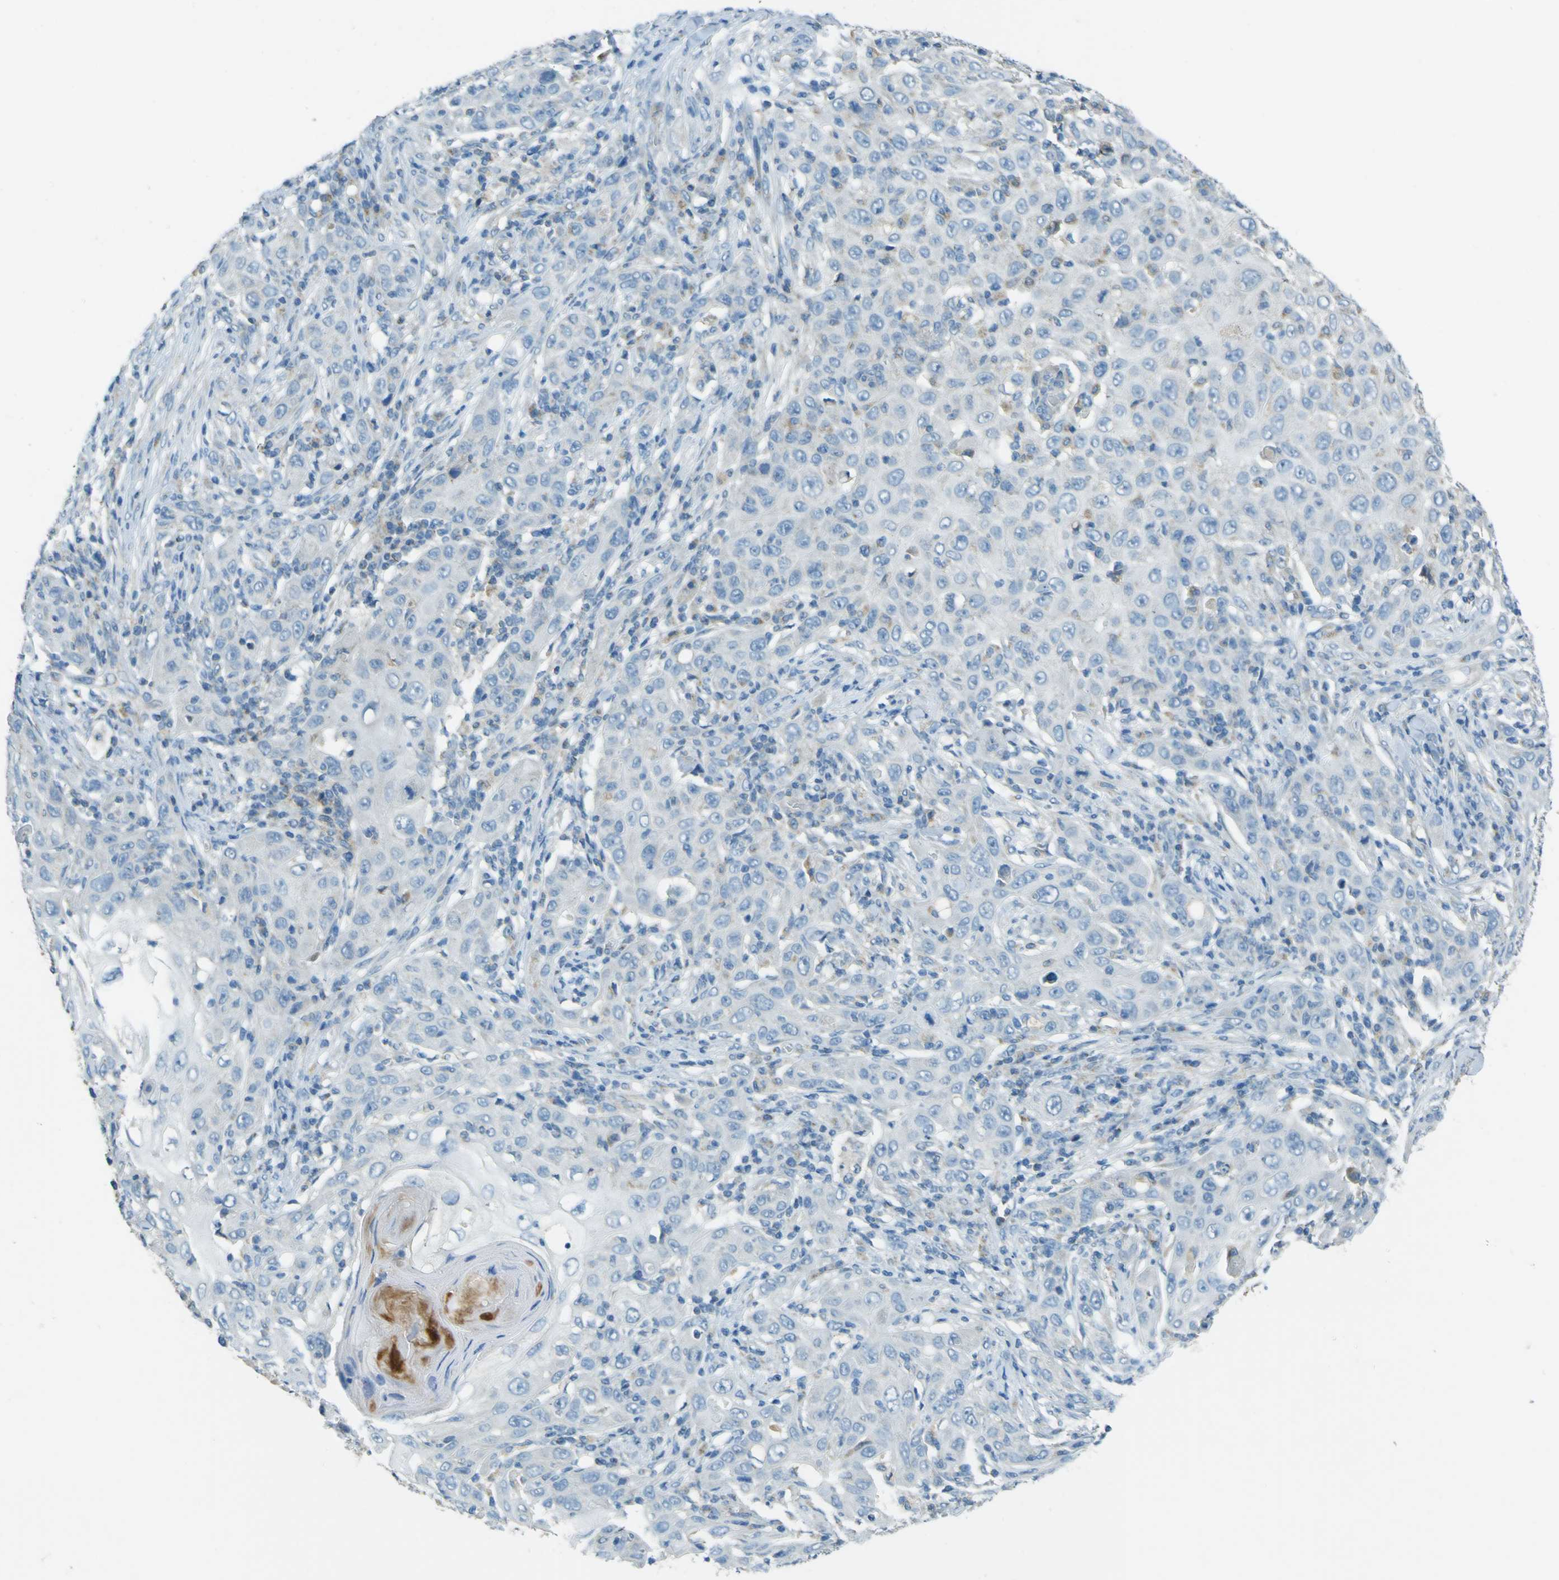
{"staining": {"intensity": "negative", "quantity": "none", "location": "none"}, "tissue": "skin cancer", "cell_type": "Tumor cells", "image_type": "cancer", "snomed": [{"axis": "morphology", "description": "Squamous cell carcinoma, NOS"}, {"axis": "topography", "description": "Skin"}], "caption": "Immunohistochemical staining of human squamous cell carcinoma (skin) displays no significant expression in tumor cells. Nuclei are stained in blue.", "gene": "FKTN", "patient": {"sex": "female", "age": 88}}